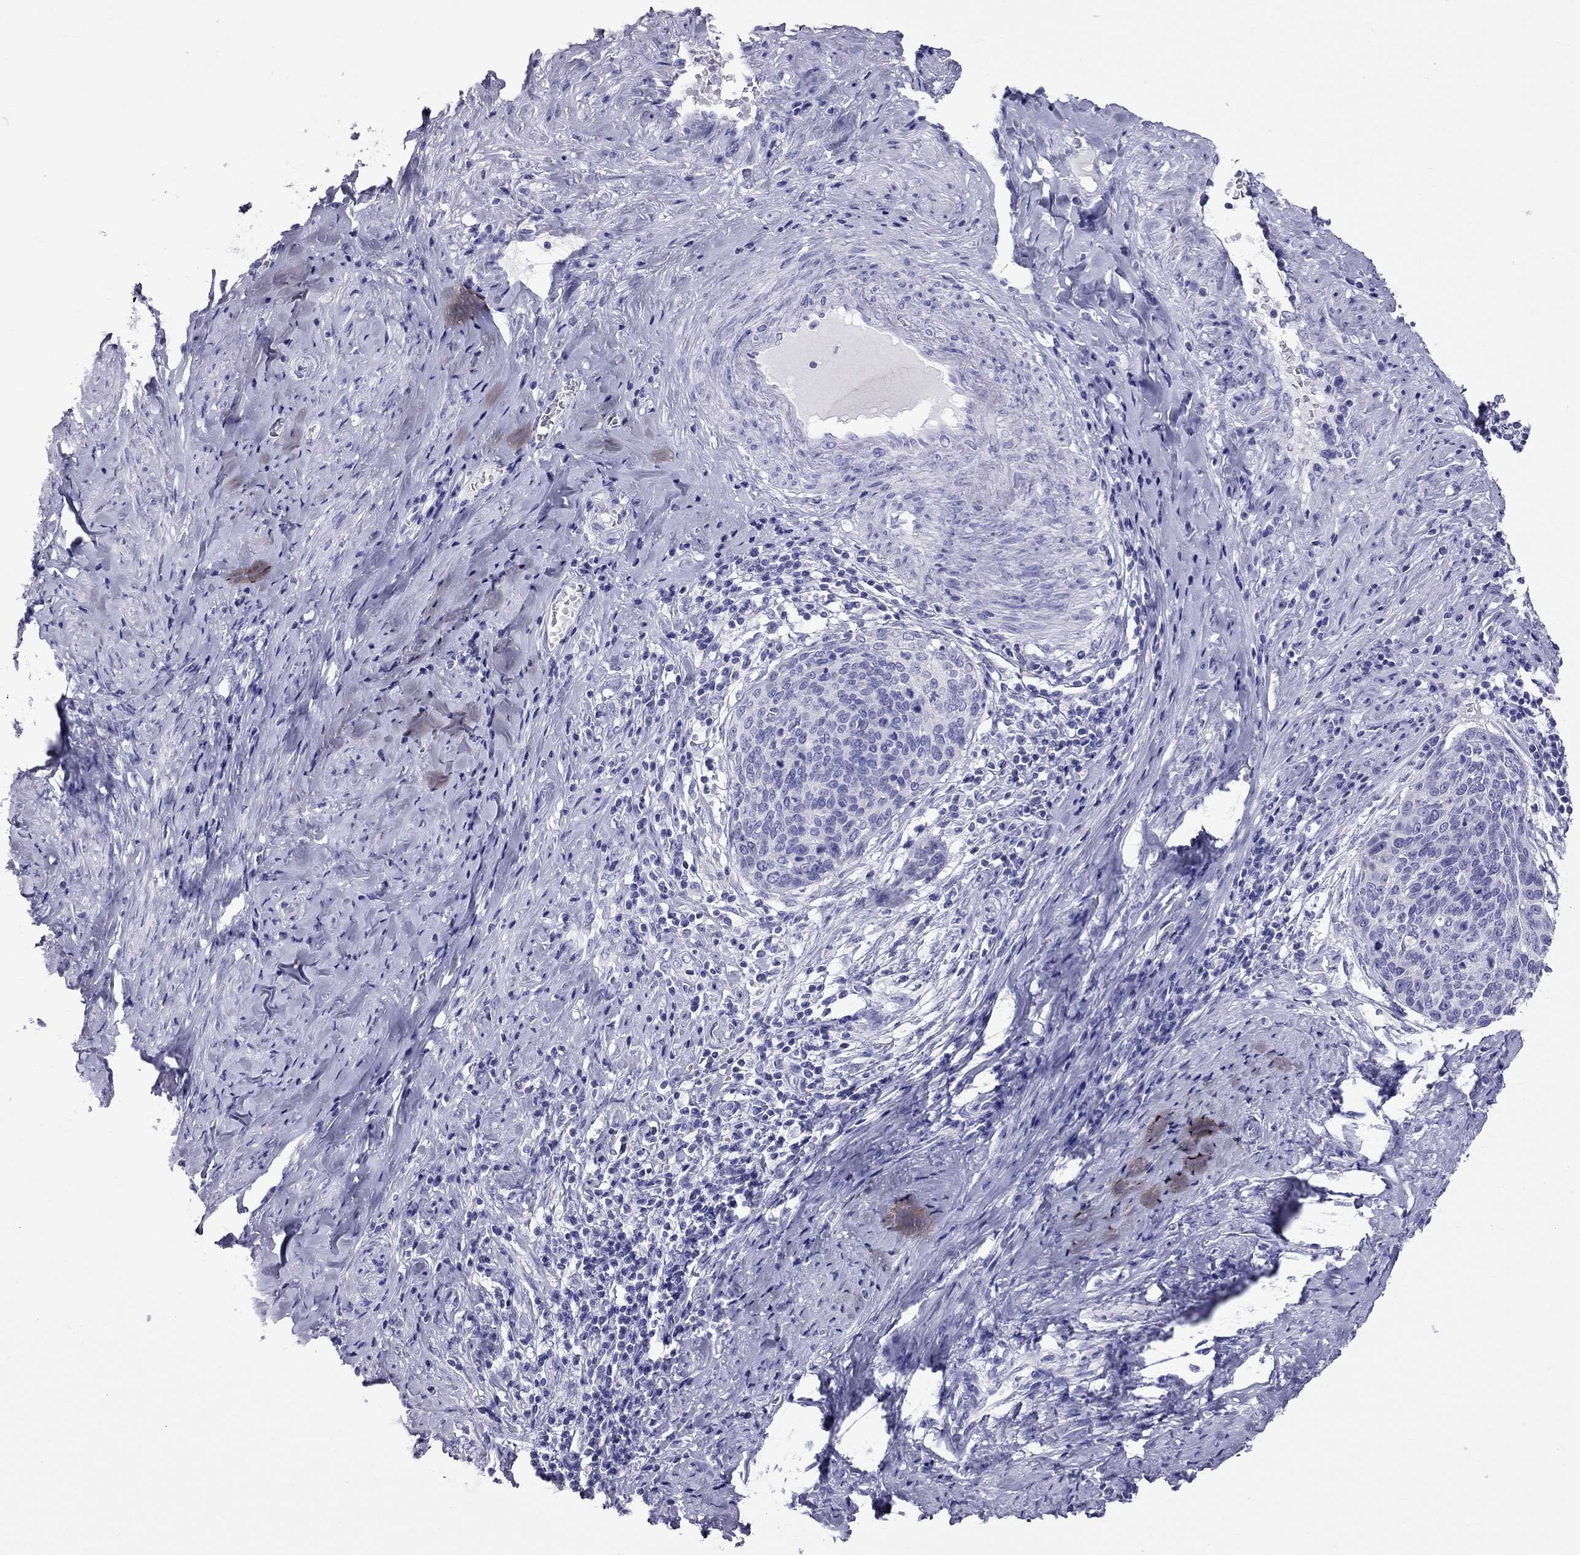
{"staining": {"intensity": "negative", "quantity": "none", "location": "none"}, "tissue": "cervical cancer", "cell_type": "Tumor cells", "image_type": "cancer", "snomed": [{"axis": "morphology", "description": "Squamous cell carcinoma, NOS"}, {"axis": "topography", "description": "Cervix"}], "caption": "Tumor cells are negative for brown protein staining in cervical cancer.", "gene": "TTLL13", "patient": {"sex": "female", "age": 69}}